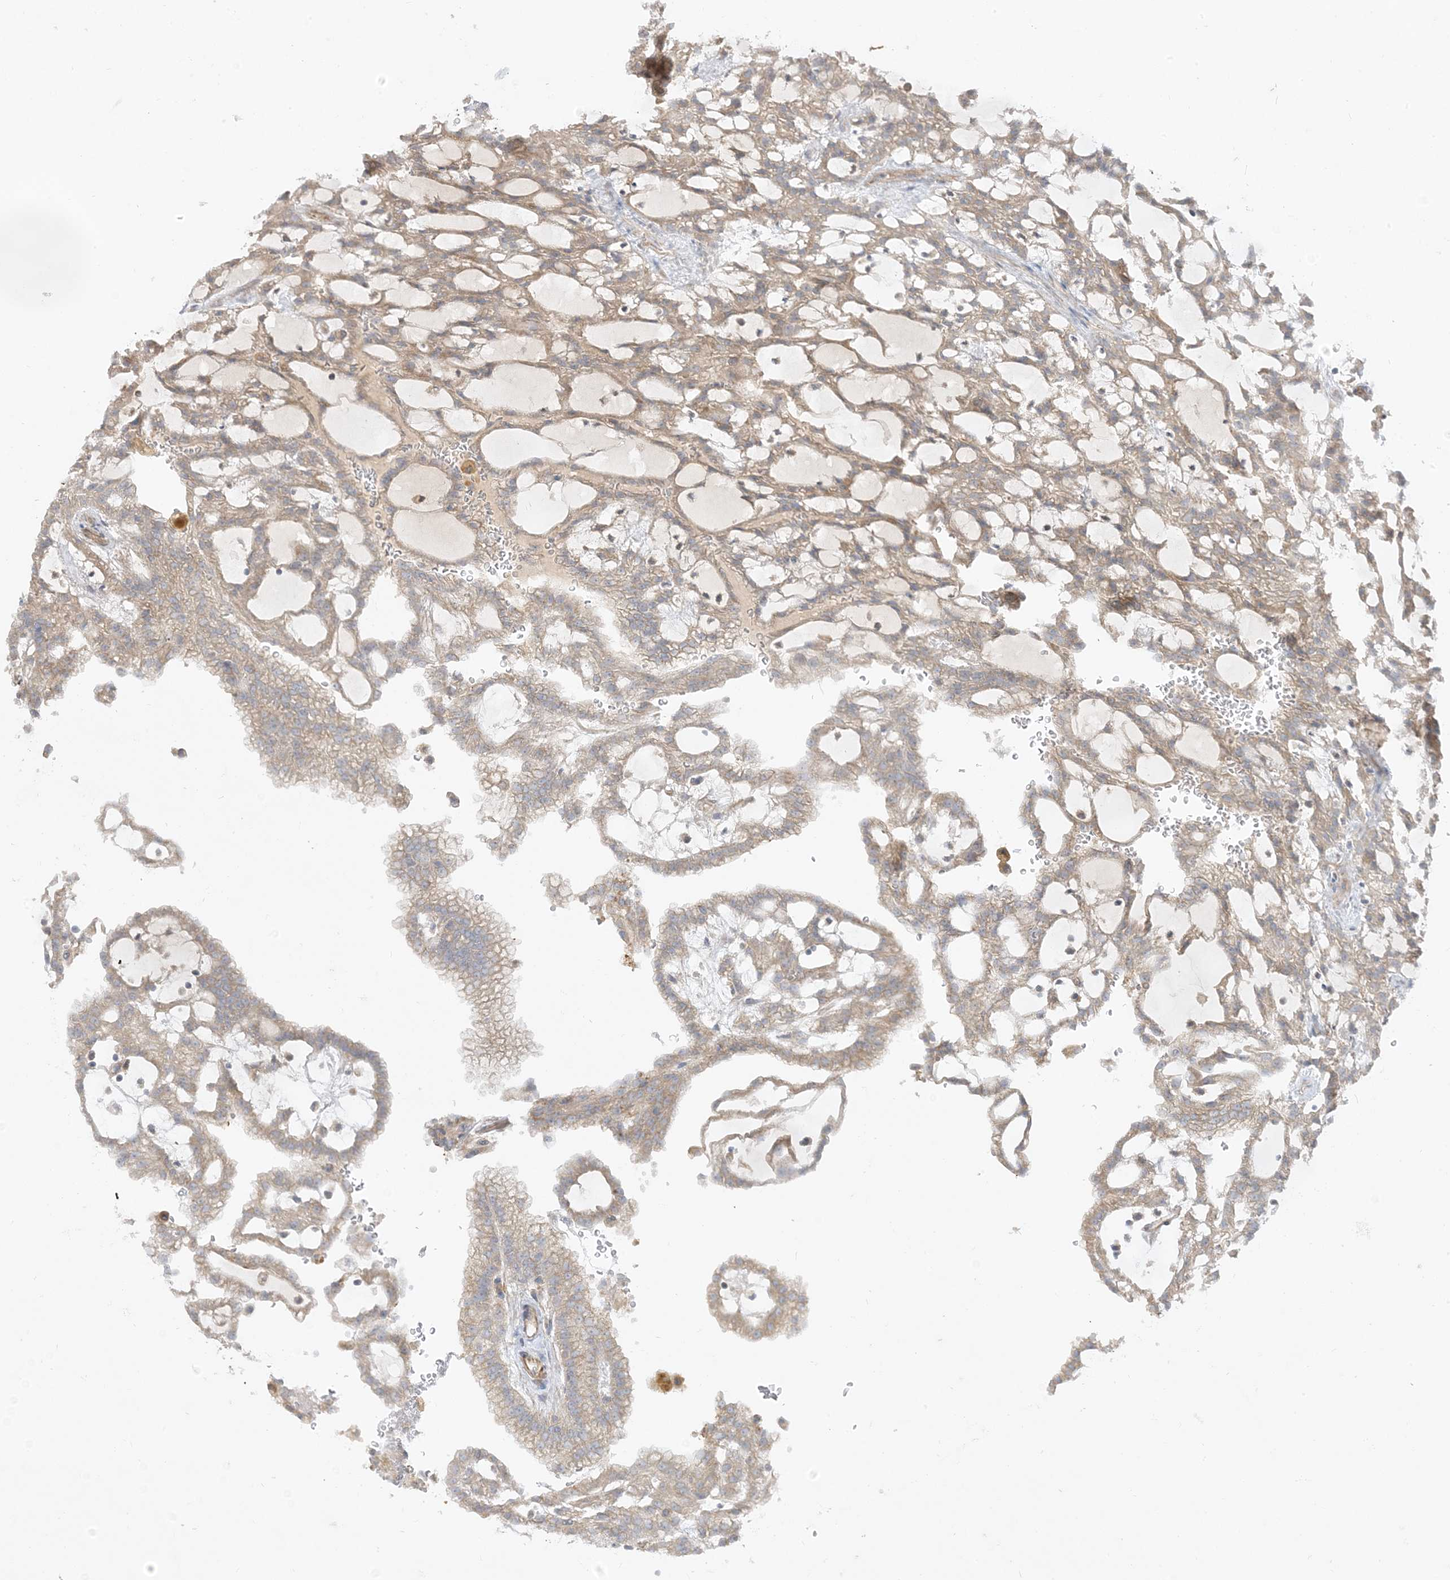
{"staining": {"intensity": "weak", "quantity": "25%-75%", "location": "cytoplasmic/membranous"}, "tissue": "renal cancer", "cell_type": "Tumor cells", "image_type": "cancer", "snomed": [{"axis": "morphology", "description": "Adenocarcinoma, NOS"}, {"axis": "topography", "description": "Kidney"}], "caption": "An image showing weak cytoplasmic/membranous positivity in approximately 25%-75% of tumor cells in renal cancer, as visualized by brown immunohistochemical staining.", "gene": "THADA", "patient": {"sex": "male", "age": 63}}